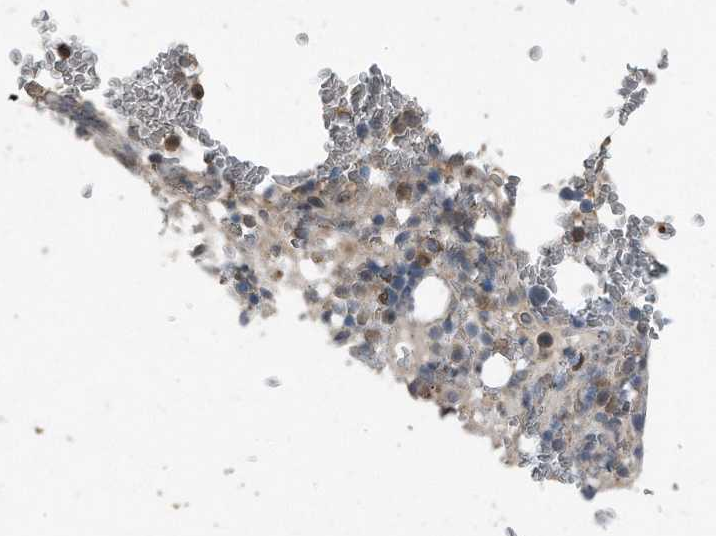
{"staining": {"intensity": "strong", "quantity": "<25%", "location": "cytoplasmic/membranous"}, "tissue": "bone marrow", "cell_type": "Hematopoietic cells", "image_type": "normal", "snomed": [{"axis": "morphology", "description": "Normal tissue, NOS"}, {"axis": "topography", "description": "Bone marrow"}], "caption": "Bone marrow stained with immunohistochemistry exhibits strong cytoplasmic/membranous staining in about <25% of hematopoietic cells.", "gene": "C9", "patient": {"sex": "male", "age": 58}}